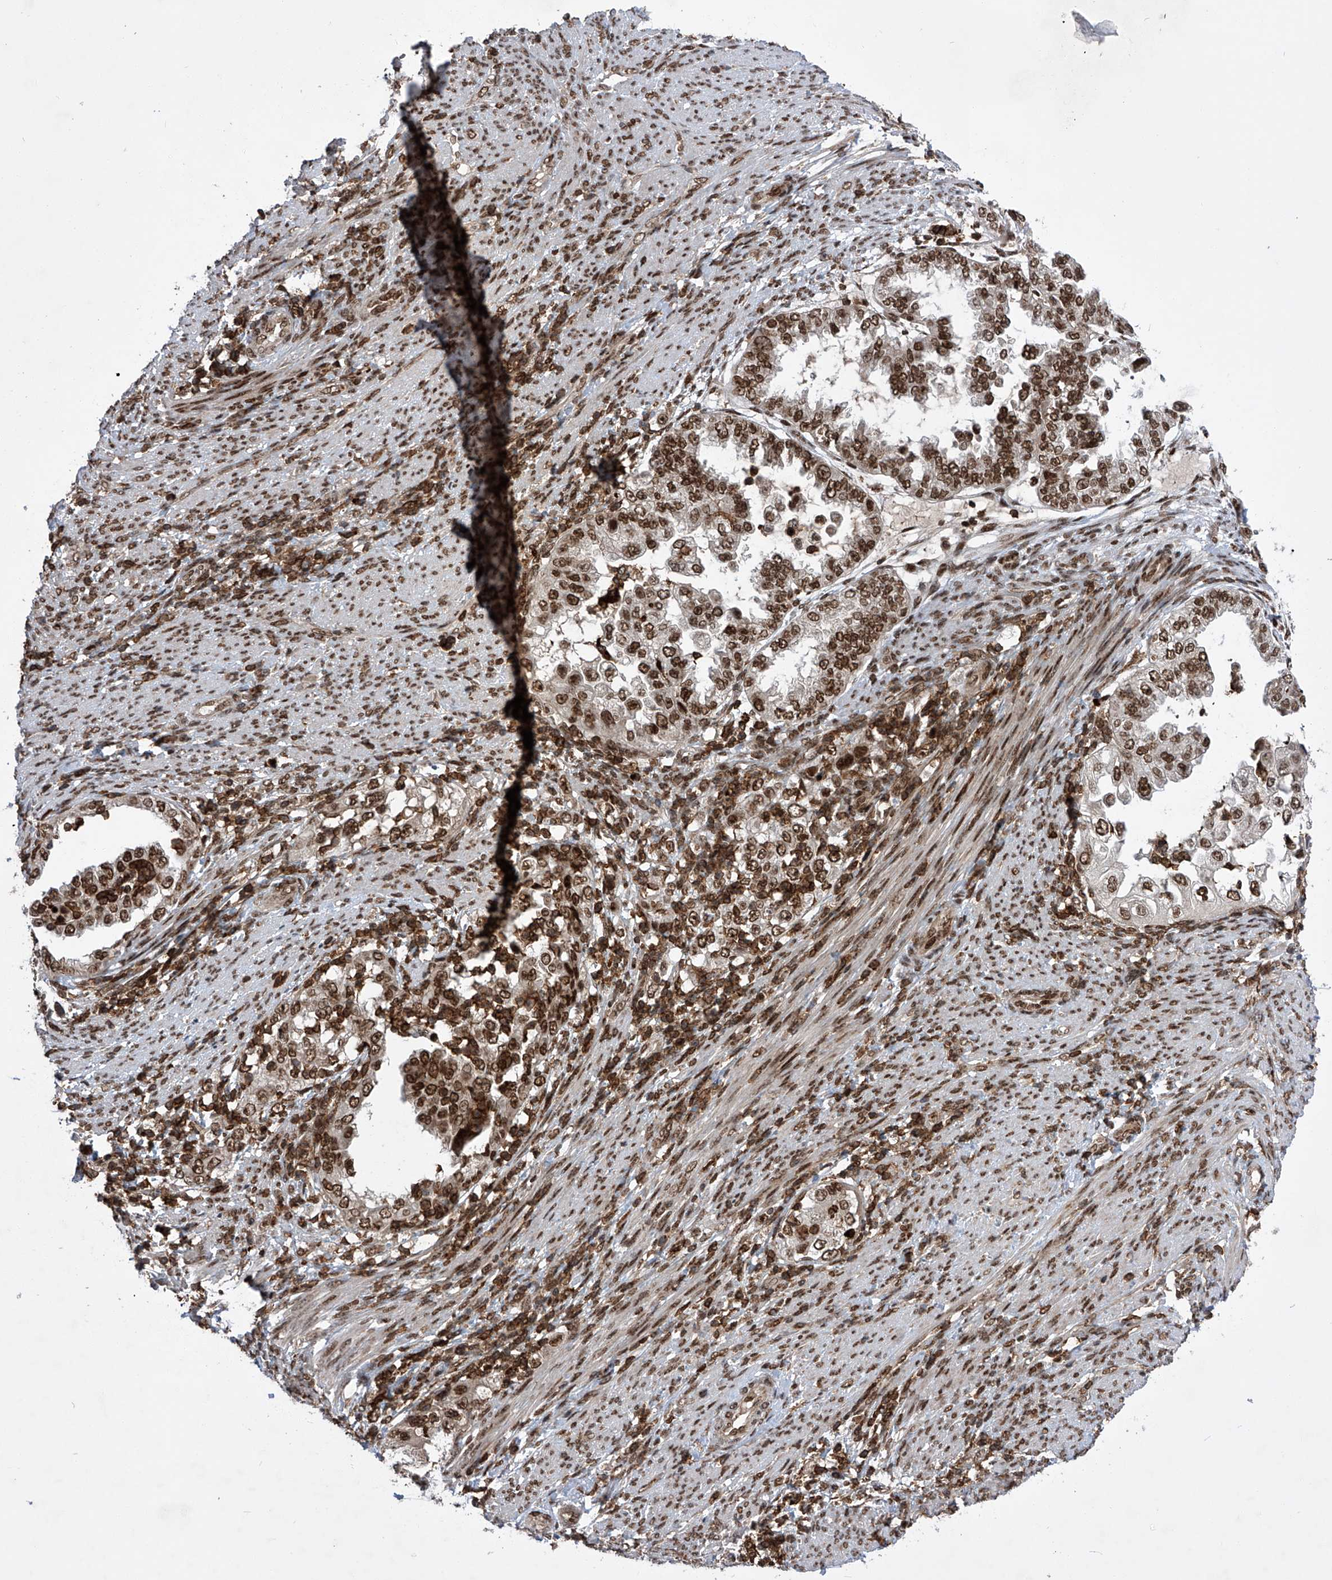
{"staining": {"intensity": "strong", "quantity": ">75%", "location": "nuclear"}, "tissue": "endometrial cancer", "cell_type": "Tumor cells", "image_type": "cancer", "snomed": [{"axis": "morphology", "description": "Adenocarcinoma, NOS"}, {"axis": "topography", "description": "Endometrium"}], "caption": "An IHC image of tumor tissue is shown. Protein staining in brown highlights strong nuclear positivity in adenocarcinoma (endometrial) within tumor cells.", "gene": "ZNF280D", "patient": {"sex": "female", "age": 85}}